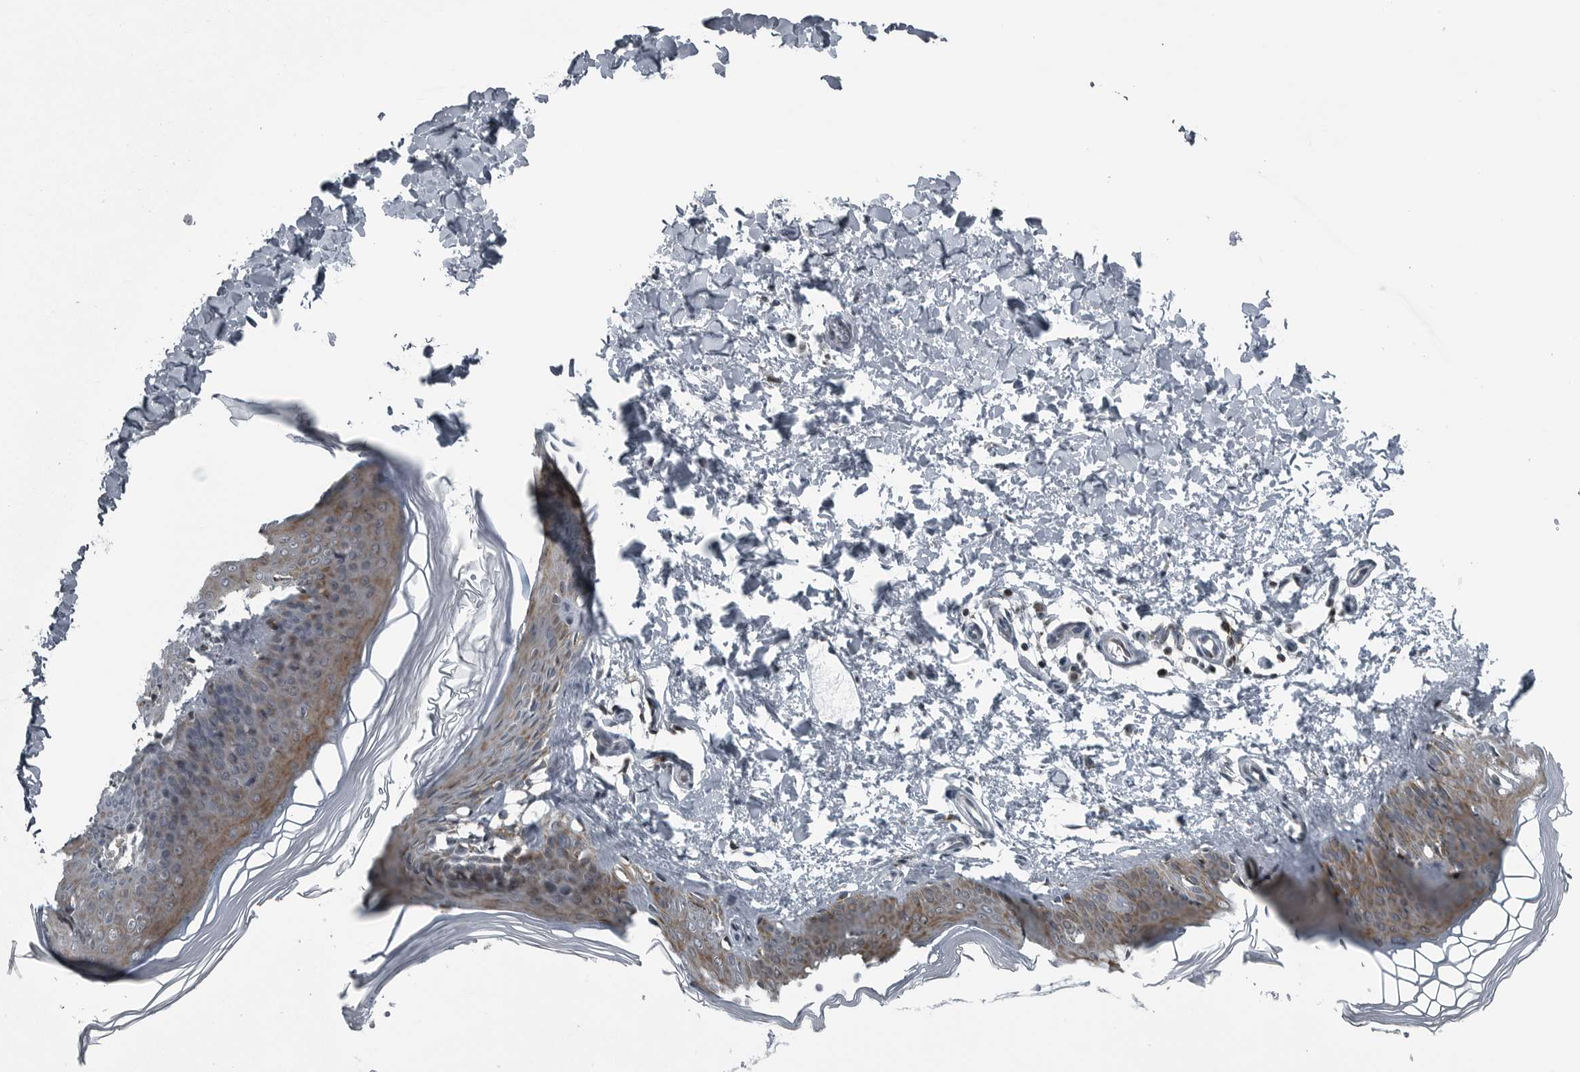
{"staining": {"intensity": "weak", "quantity": "25%-75%", "location": "cytoplasmic/membranous"}, "tissue": "skin", "cell_type": "Fibroblasts", "image_type": "normal", "snomed": [{"axis": "morphology", "description": "Normal tissue, NOS"}, {"axis": "topography", "description": "Skin"}], "caption": "Skin stained for a protein (brown) reveals weak cytoplasmic/membranous positive expression in about 25%-75% of fibroblasts.", "gene": "GAK", "patient": {"sex": "female", "age": 27}}